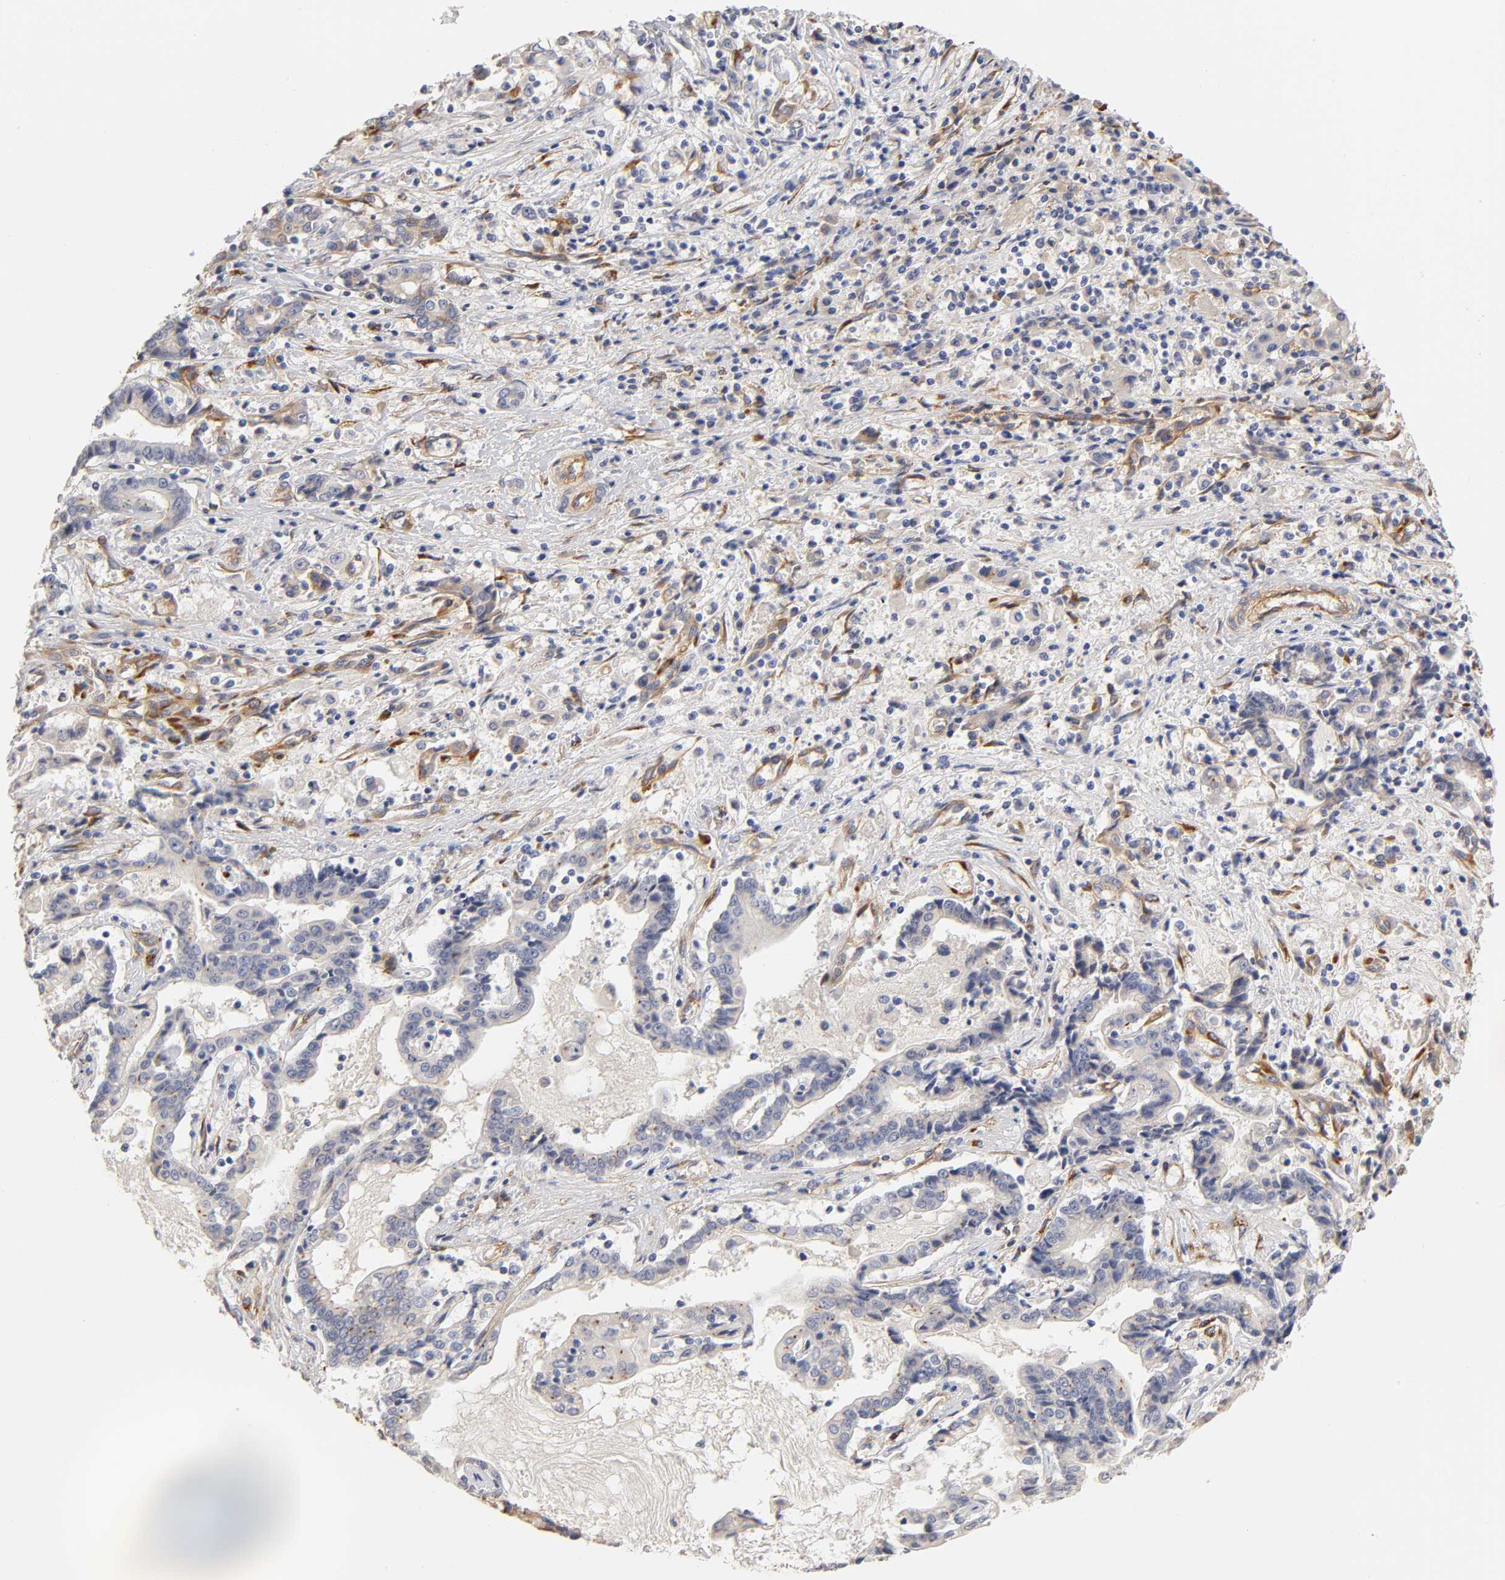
{"staining": {"intensity": "negative", "quantity": "none", "location": "none"}, "tissue": "liver cancer", "cell_type": "Tumor cells", "image_type": "cancer", "snomed": [{"axis": "morphology", "description": "Cholangiocarcinoma"}, {"axis": "topography", "description": "Liver"}], "caption": "Immunohistochemistry (IHC) of cholangiocarcinoma (liver) shows no expression in tumor cells.", "gene": "LAMB1", "patient": {"sex": "male", "age": 57}}